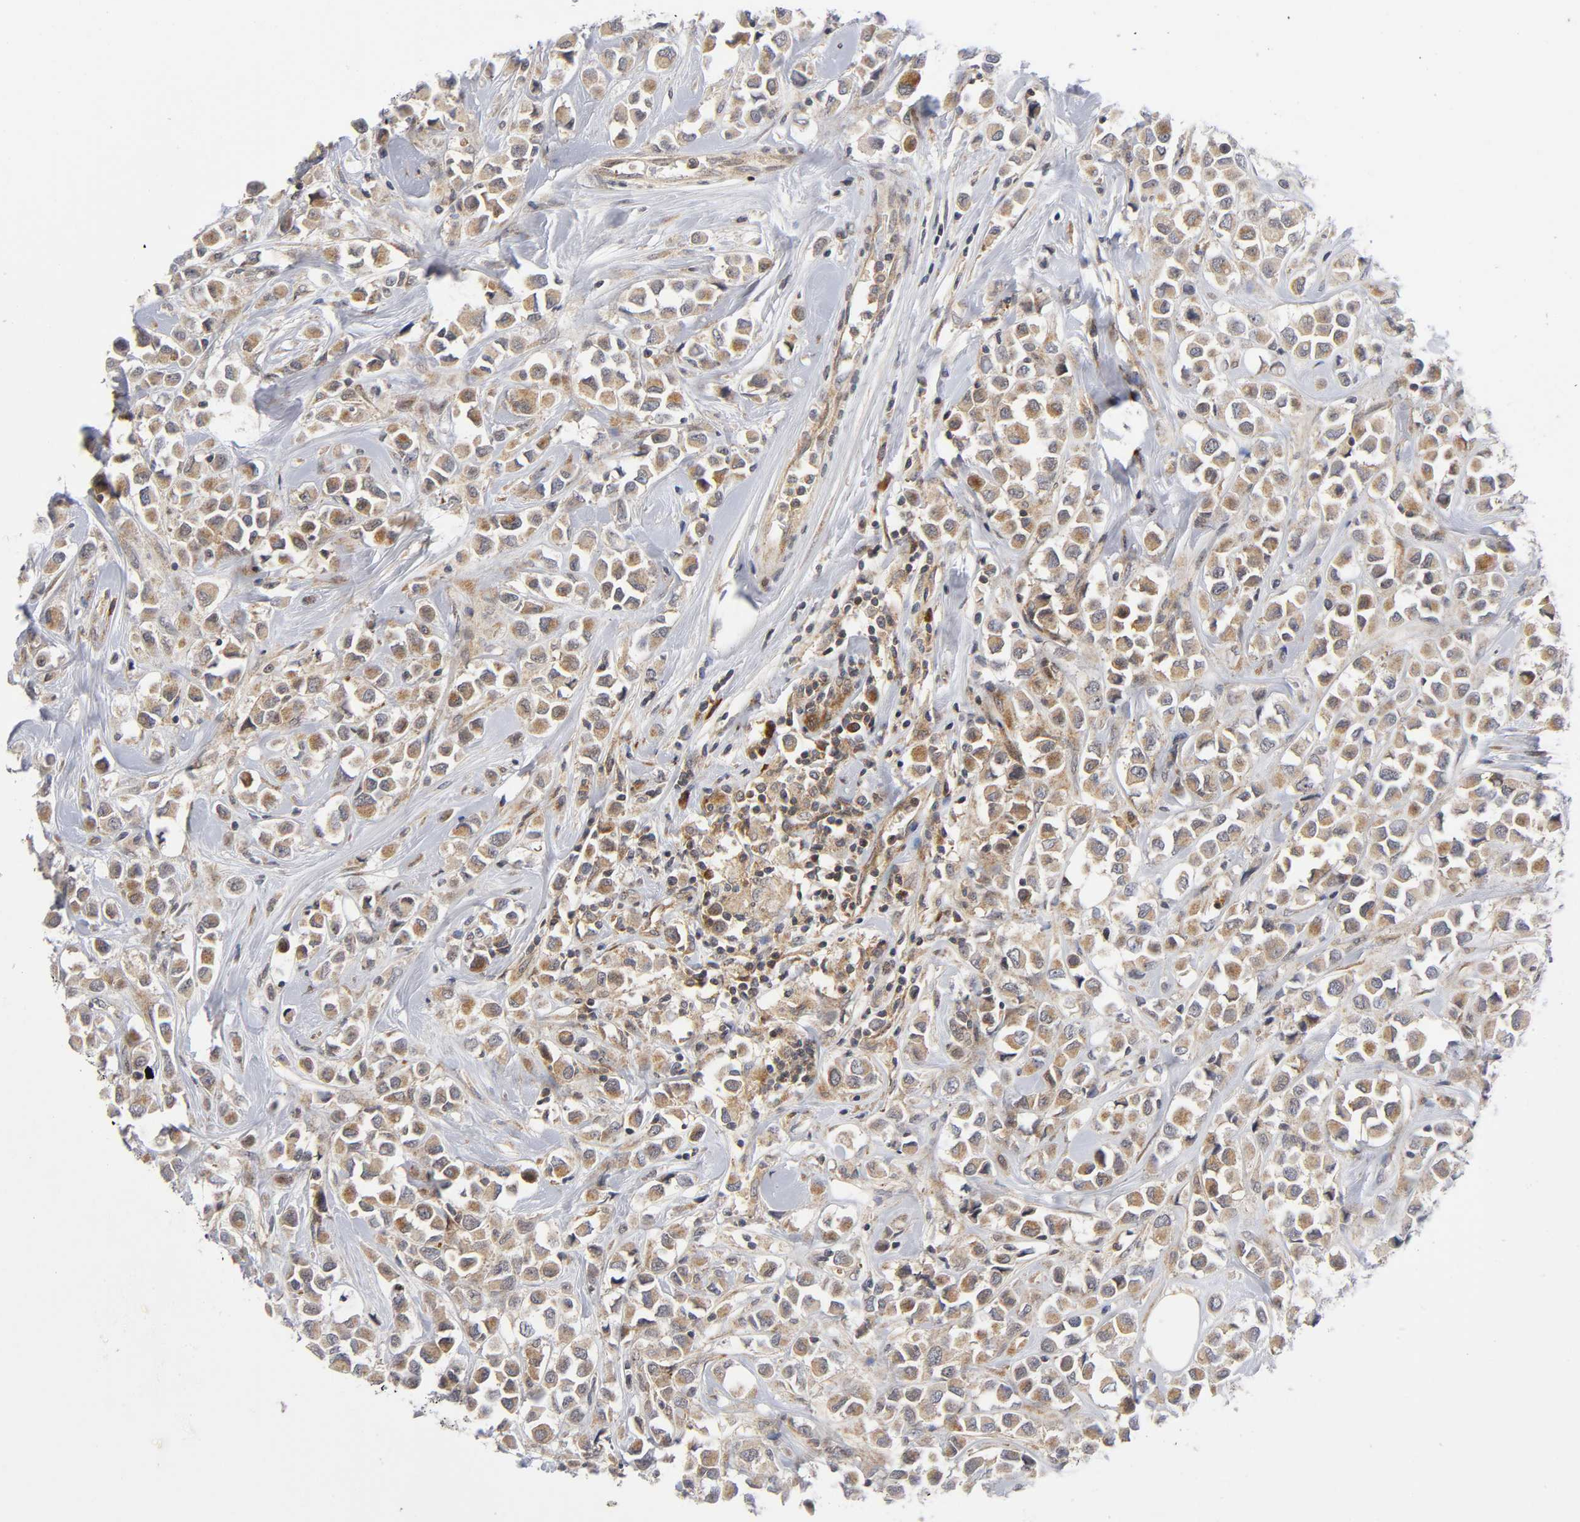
{"staining": {"intensity": "moderate", "quantity": ">75%", "location": "cytoplasmic/membranous"}, "tissue": "breast cancer", "cell_type": "Tumor cells", "image_type": "cancer", "snomed": [{"axis": "morphology", "description": "Duct carcinoma"}, {"axis": "topography", "description": "Breast"}], "caption": "Immunohistochemistry (DAB (3,3'-diaminobenzidine)) staining of human invasive ductal carcinoma (breast) shows moderate cytoplasmic/membranous protein staining in approximately >75% of tumor cells.", "gene": "EIF5", "patient": {"sex": "female", "age": 61}}